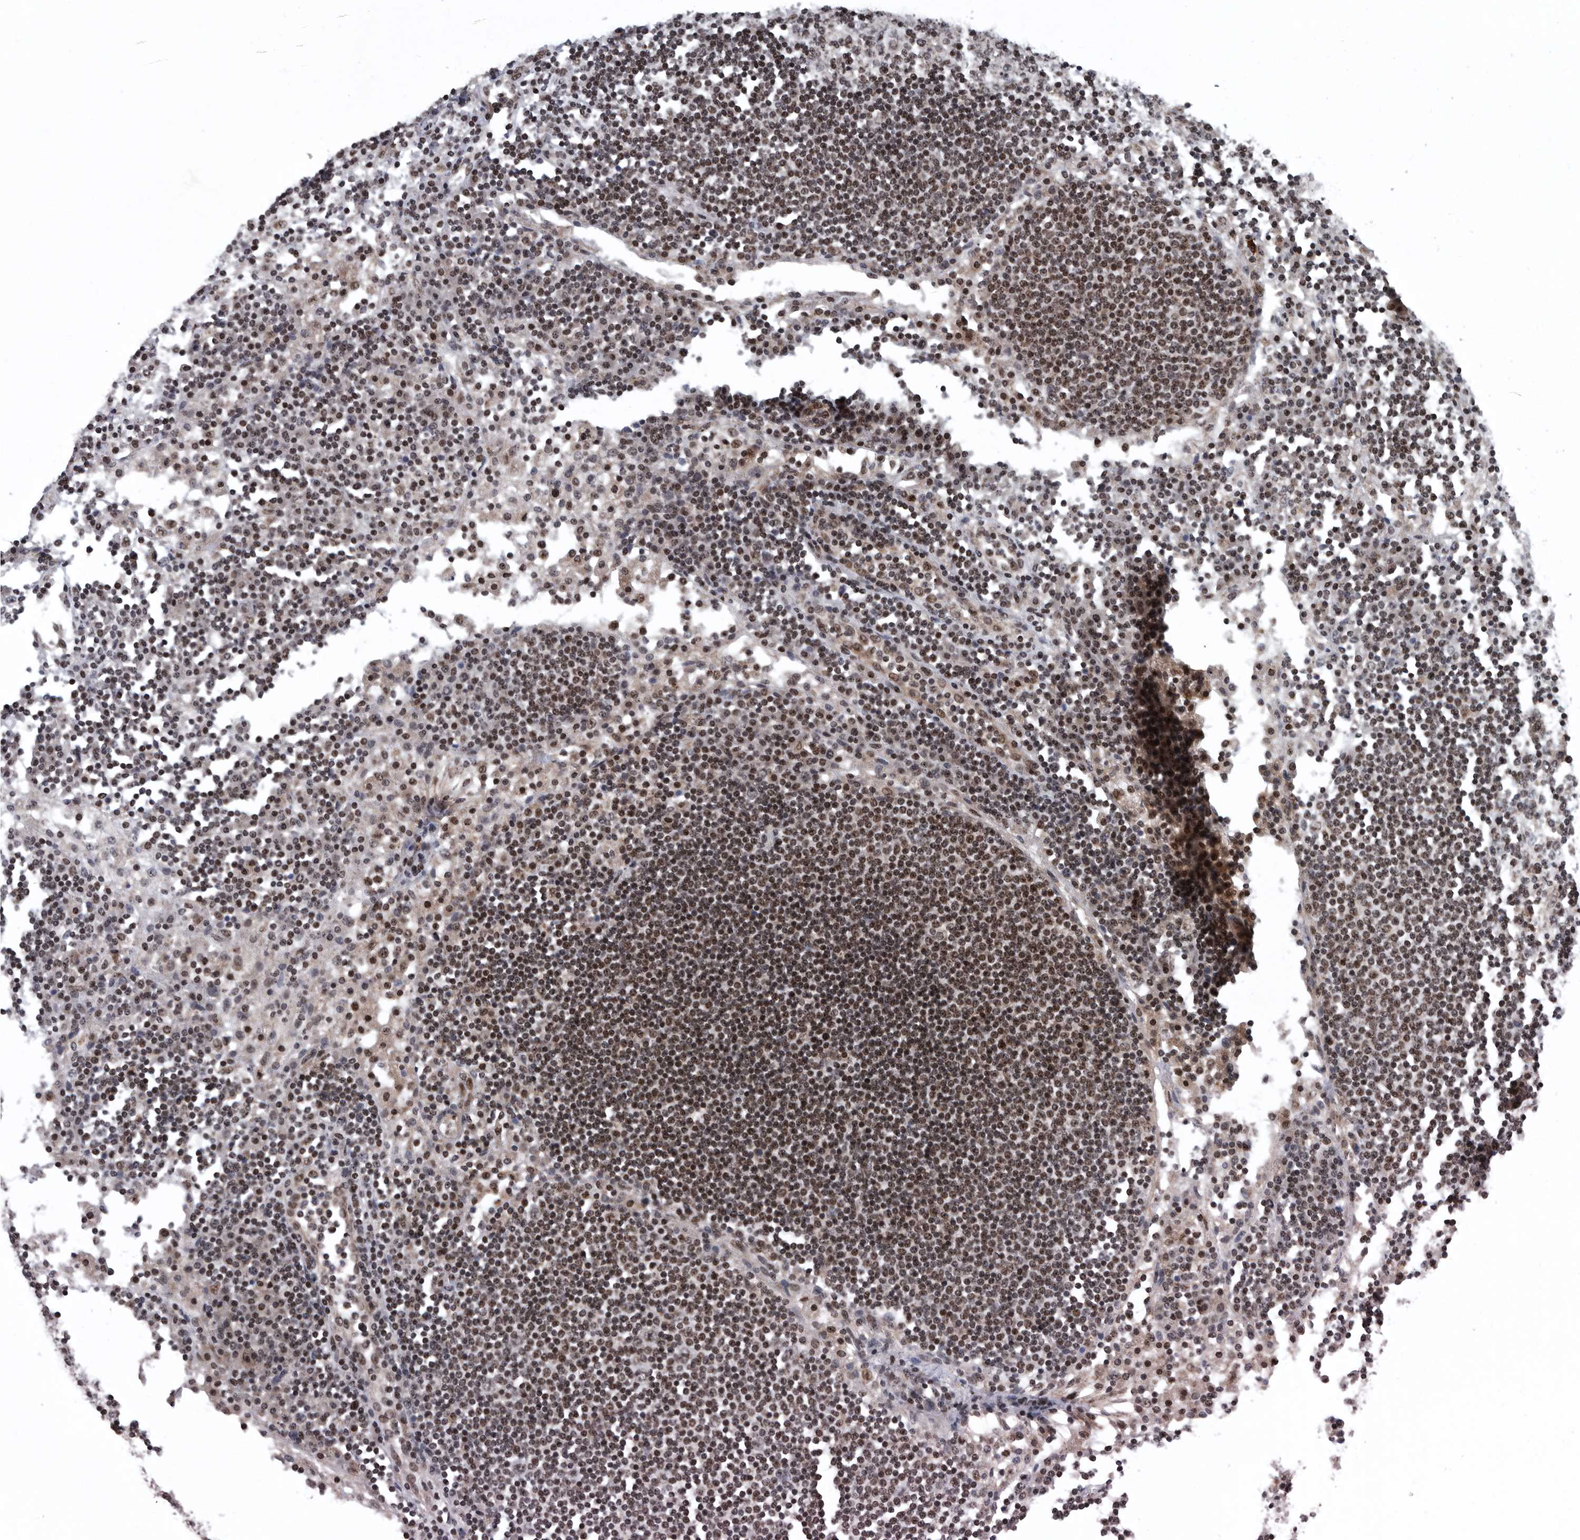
{"staining": {"intensity": "moderate", "quantity": ">75%", "location": "nuclear"}, "tissue": "lymph node", "cell_type": "Germinal center cells", "image_type": "normal", "snomed": [{"axis": "morphology", "description": "Normal tissue, NOS"}, {"axis": "topography", "description": "Lymph node"}], "caption": "About >75% of germinal center cells in normal human lymph node exhibit moderate nuclear protein staining as visualized by brown immunohistochemical staining.", "gene": "SENP7", "patient": {"sex": "female", "age": 53}}